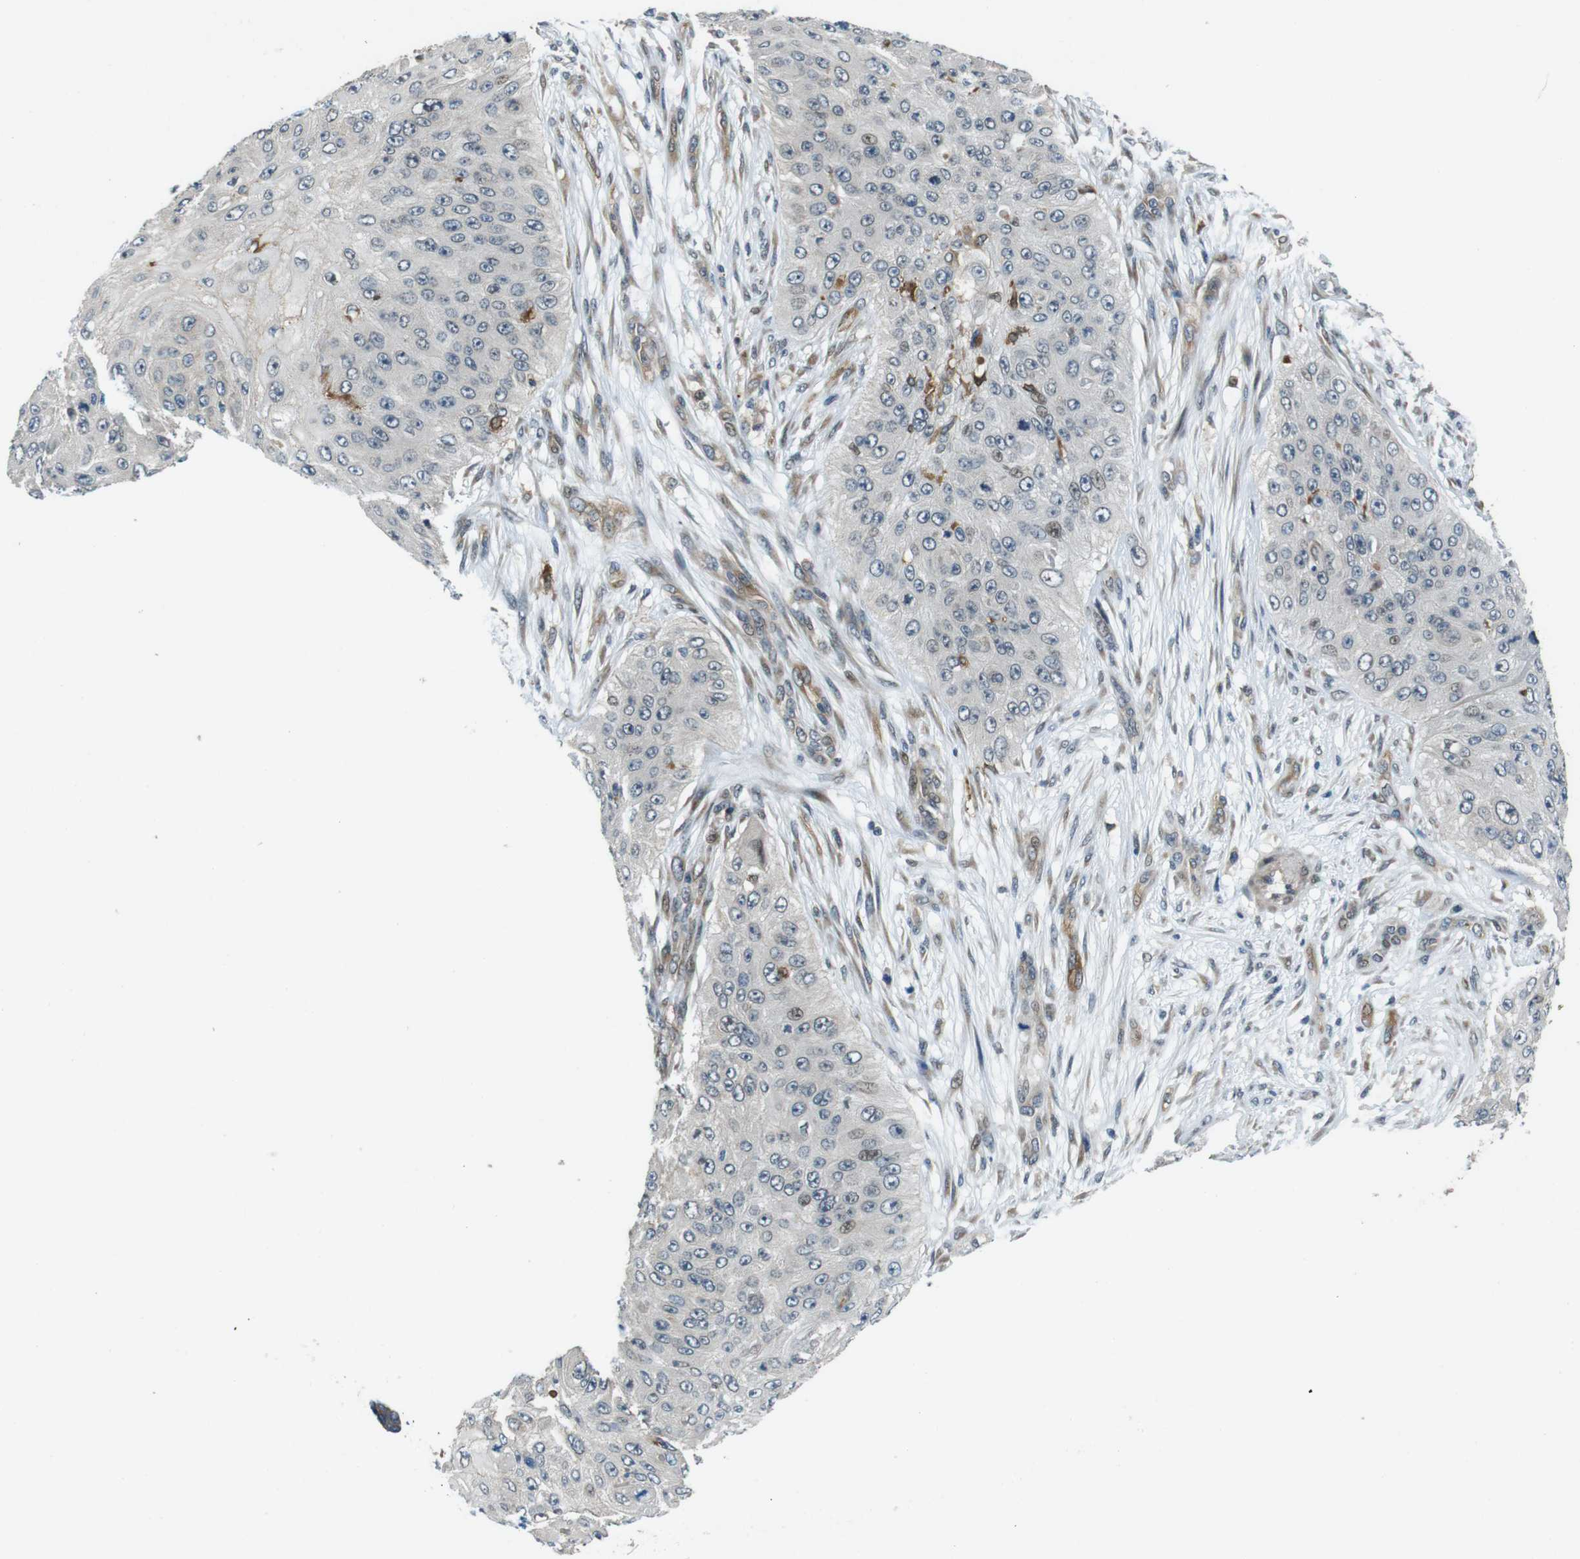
{"staining": {"intensity": "strong", "quantity": "<25%", "location": "cytoplasmic/membranous"}, "tissue": "skin cancer", "cell_type": "Tumor cells", "image_type": "cancer", "snomed": [{"axis": "morphology", "description": "Squamous cell carcinoma, NOS"}, {"axis": "topography", "description": "Skin"}], "caption": "A photomicrograph of human skin cancer (squamous cell carcinoma) stained for a protein reveals strong cytoplasmic/membranous brown staining in tumor cells.", "gene": "PALD1", "patient": {"sex": "female", "age": 80}}